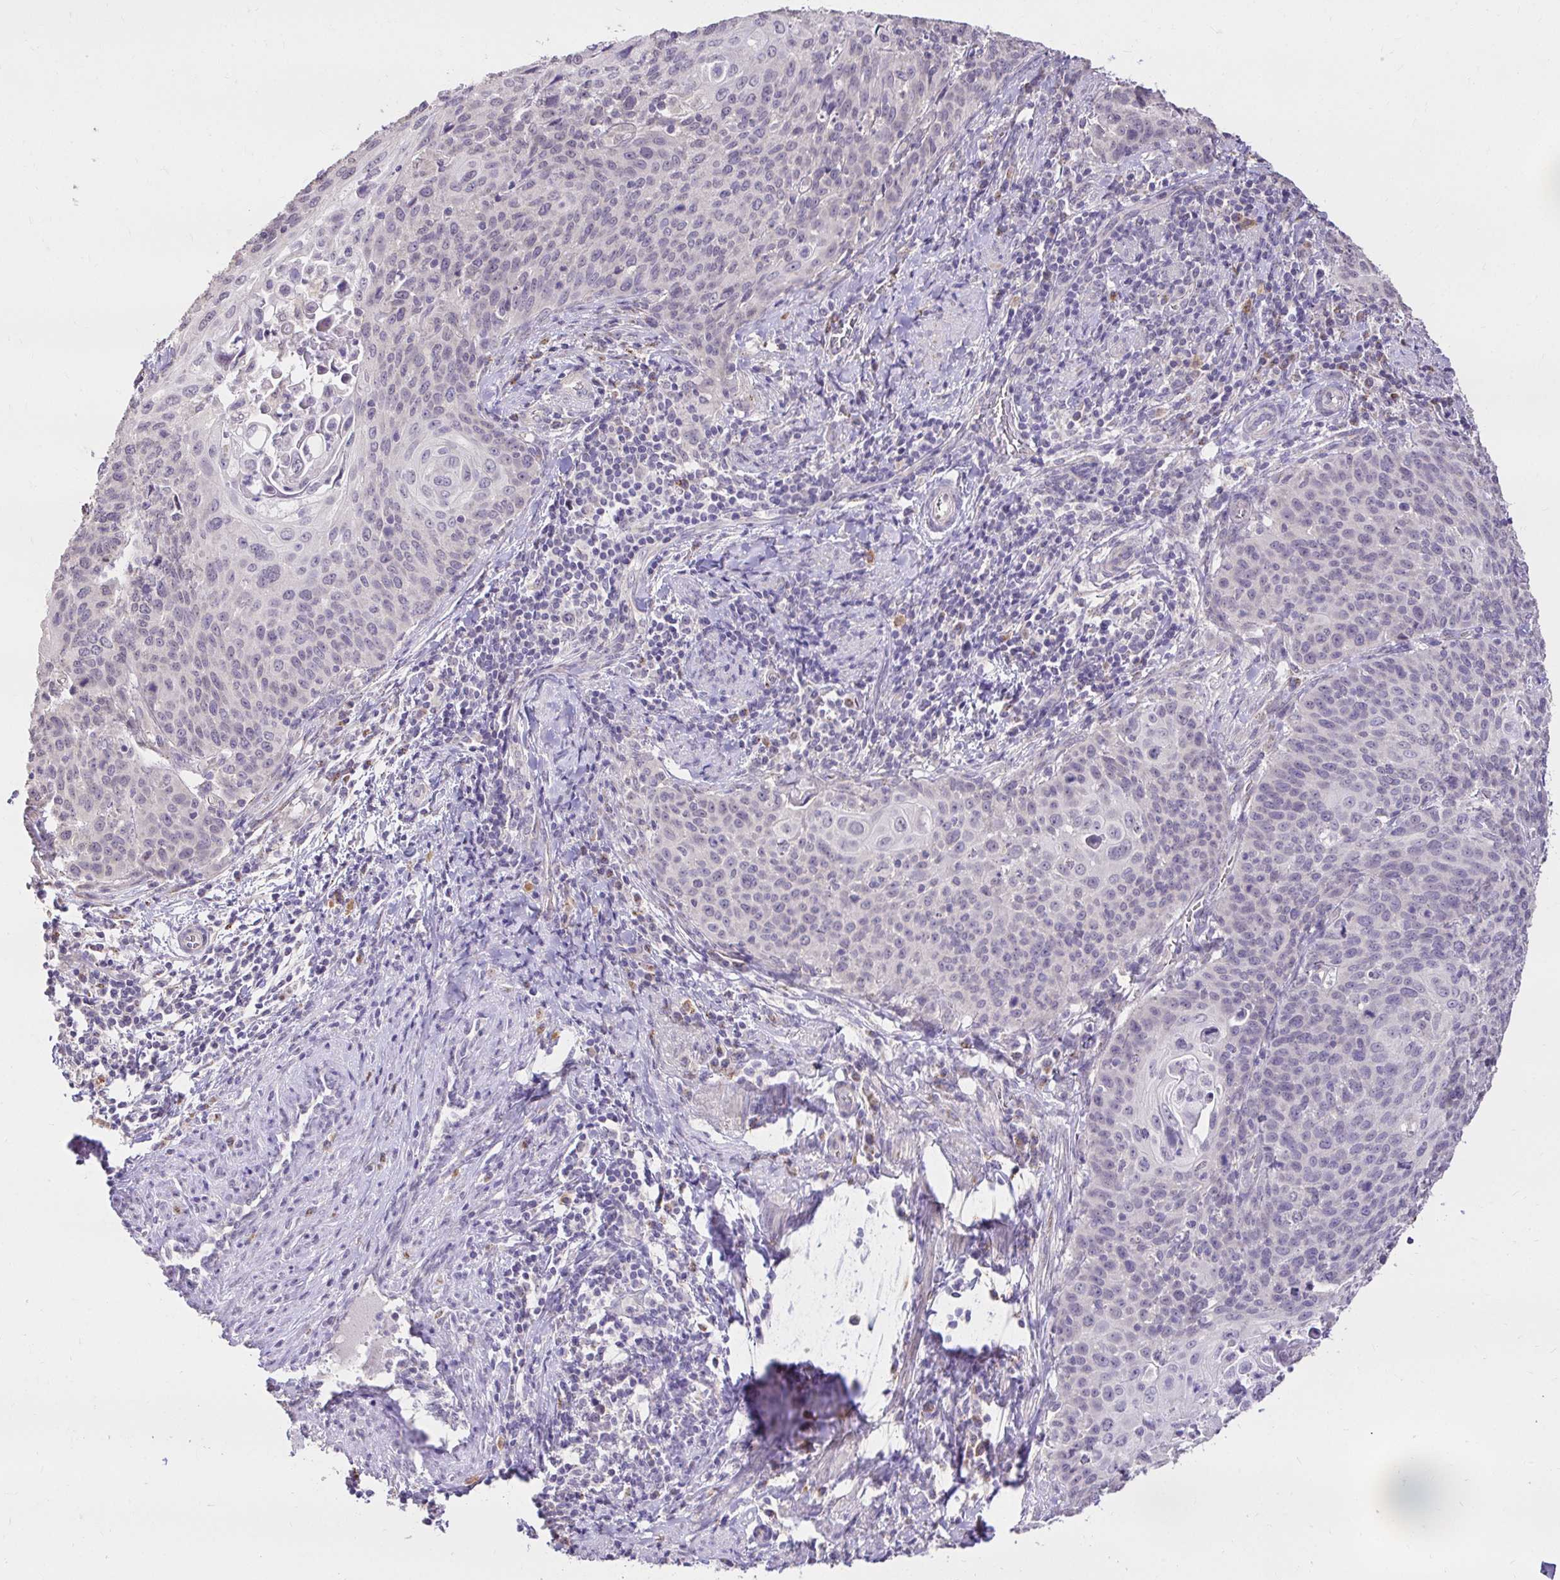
{"staining": {"intensity": "negative", "quantity": "none", "location": "none"}, "tissue": "cervical cancer", "cell_type": "Tumor cells", "image_type": "cancer", "snomed": [{"axis": "morphology", "description": "Squamous cell carcinoma, NOS"}, {"axis": "topography", "description": "Cervix"}], "caption": "This is an IHC image of cervical cancer (squamous cell carcinoma). There is no expression in tumor cells.", "gene": "KIAA1210", "patient": {"sex": "female", "age": 65}}